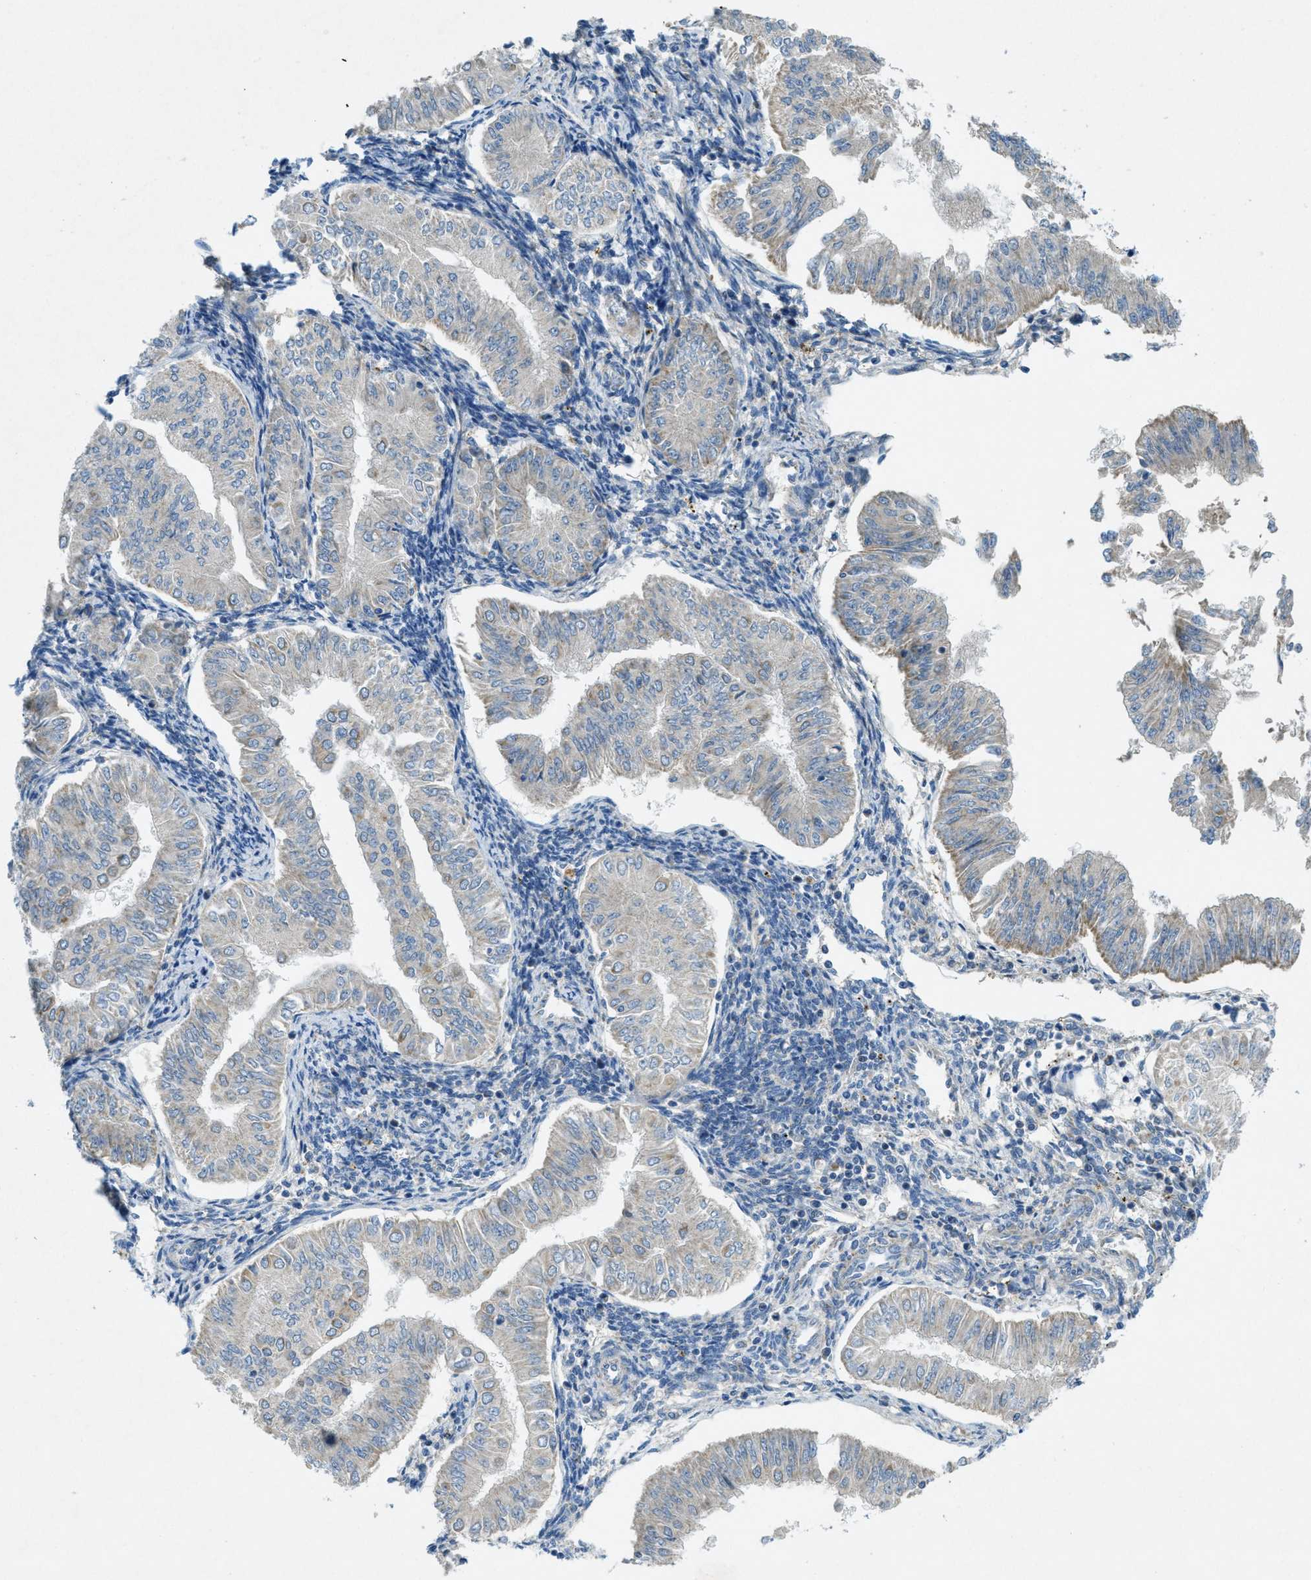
{"staining": {"intensity": "weak", "quantity": "<25%", "location": "cytoplasmic/membranous"}, "tissue": "endometrial cancer", "cell_type": "Tumor cells", "image_type": "cancer", "snomed": [{"axis": "morphology", "description": "Normal tissue, NOS"}, {"axis": "morphology", "description": "Adenocarcinoma, NOS"}, {"axis": "topography", "description": "Endometrium"}], "caption": "IHC micrograph of human endometrial cancer (adenocarcinoma) stained for a protein (brown), which displays no positivity in tumor cells. The staining is performed using DAB (3,3'-diaminobenzidine) brown chromogen with nuclei counter-stained in using hematoxylin.", "gene": "CYGB", "patient": {"sex": "female", "age": 53}}